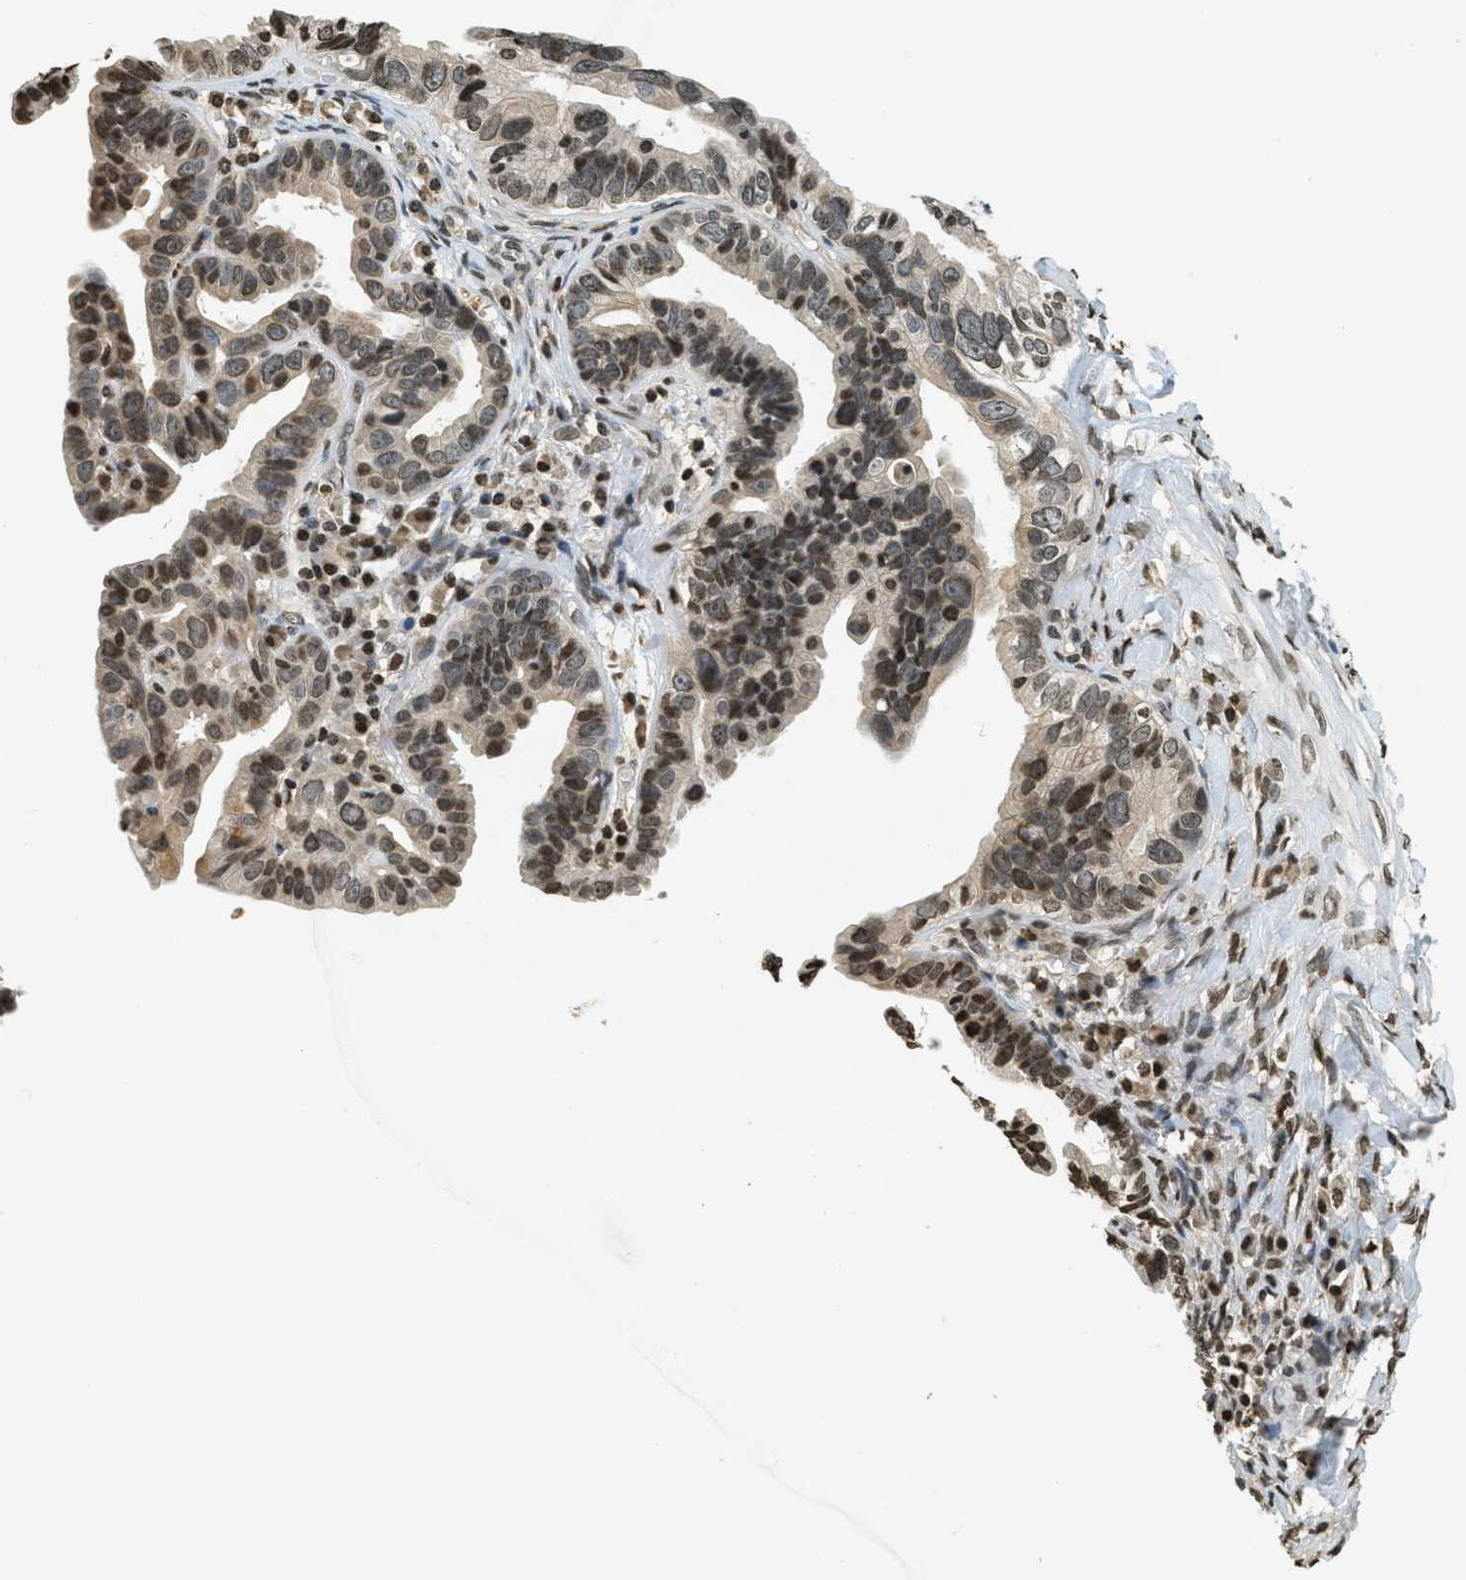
{"staining": {"intensity": "moderate", "quantity": ">75%", "location": "nuclear"}, "tissue": "ovarian cancer", "cell_type": "Tumor cells", "image_type": "cancer", "snomed": [{"axis": "morphology", "description": "Cystadenocarcinoma, serous, NOS"}, {"axis": "topography", "description": "Ovary"}], "caption": "A histopathology image of human ovarian cancer stained for a protein shows moderate nuclear brown staining in tumor cells. The protein is stained brown, and the nuclei are stained in blue (DAB (3,3'-diaminobenzidine) IHC with brightfield microscopy, high magnification).", "gene": "LDB2", "patient": {"sex": "female", "age": 56}}